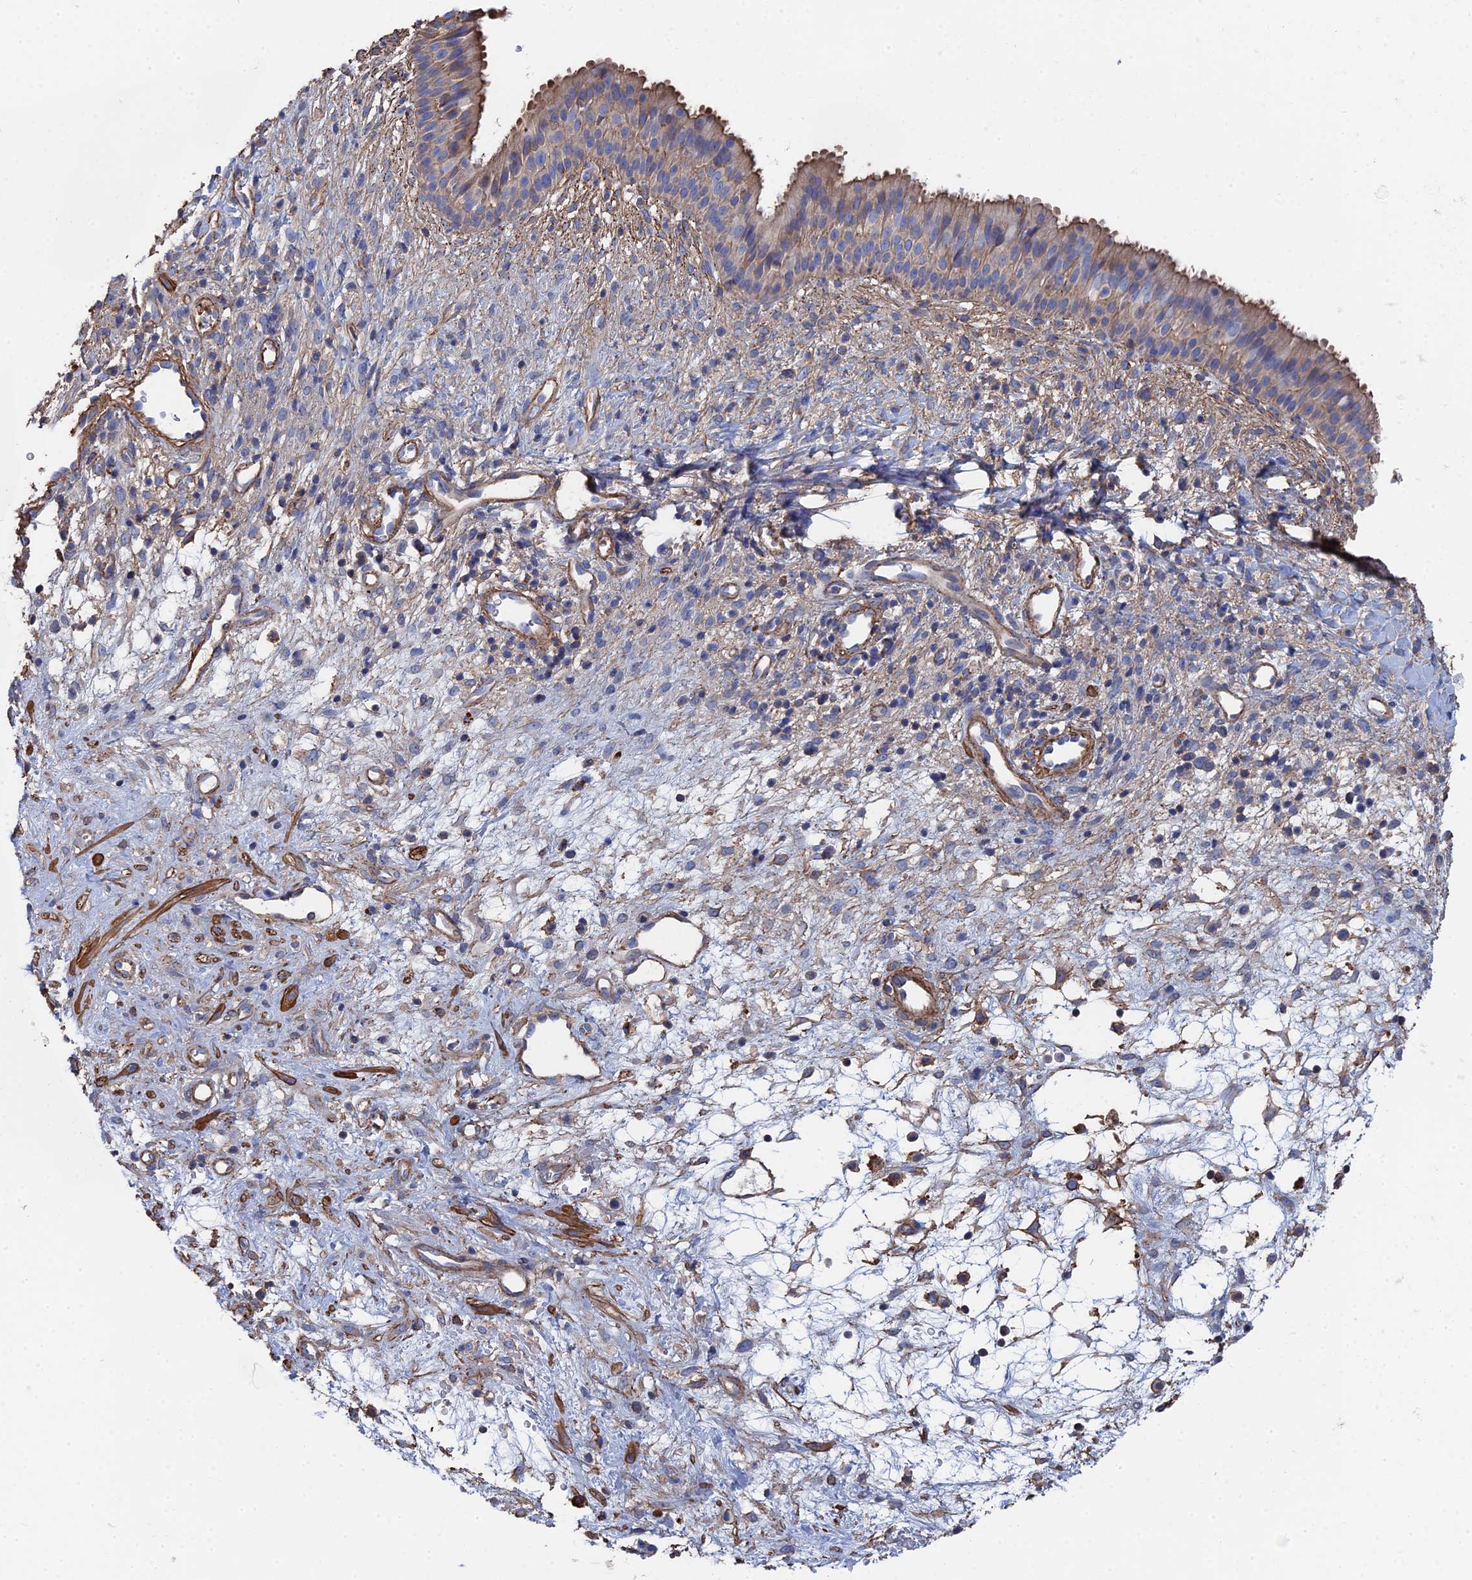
{"staining": {"intensity": "weak", "quantity": "25%-75%", "location": "cytoplasmic/membranous"}, "tissue": "nasopharynx", "cell_type": "Respiratory epithelial cells", "image_type": "normal", "snomed": [{"axis": "morphology", "description": "Normal tissue, NOS"}, {"axis": "topography", "description": "Nasopharynx"}], "caption": "Nasopharynx stained with DAB immunohistochemistry (IHC) shows low levels of weak cytoplasmic/membranous staining in about 25%-75% of respiratory epithelial cells. (Brightfield microscopy of DAB IHC at high magnification).", "gene": "STRA6", "patient": {"sex": "male", "age": 22}}